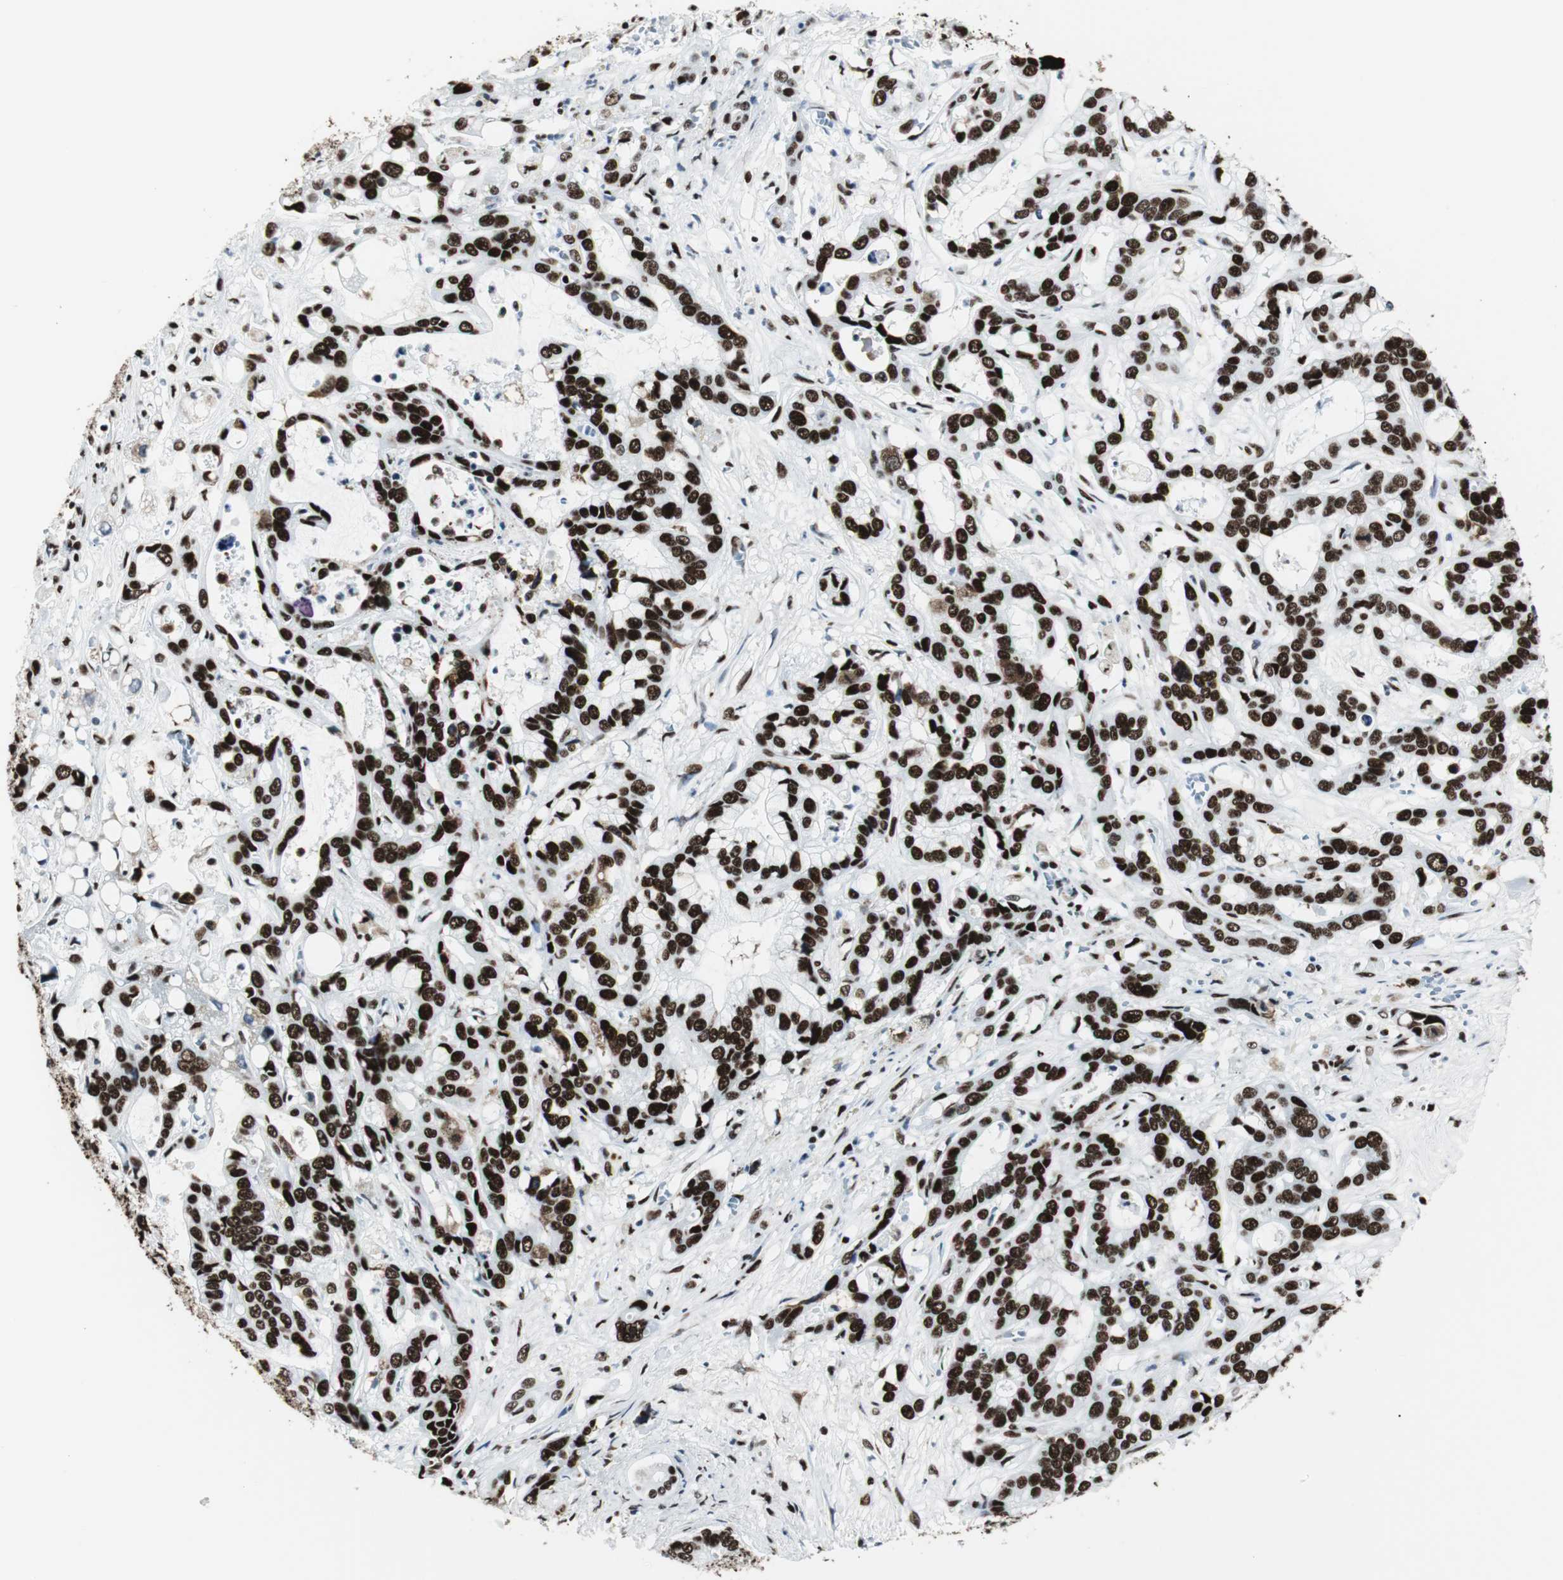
{"staining": {"intensity": "strong", "quantity": ">75%", "location": "nuclear"}, "tissue": "liver cancer", "cell_type": "Tumor cells", "image_type": "cancer", "snomed": [{"axis": "morphology", "description": "Cholangiocarcinoma"}, {"axis": "topography", "description": "Liver"}], "caption": "The histopathology image displays immunohistochemical staining of liver cholangiocarcinoma. There is strong nuclear expression is identified in approximately >75% of tumor cells.", "gene": "NCL", "patient": {"sex": "female", "age": 65}}